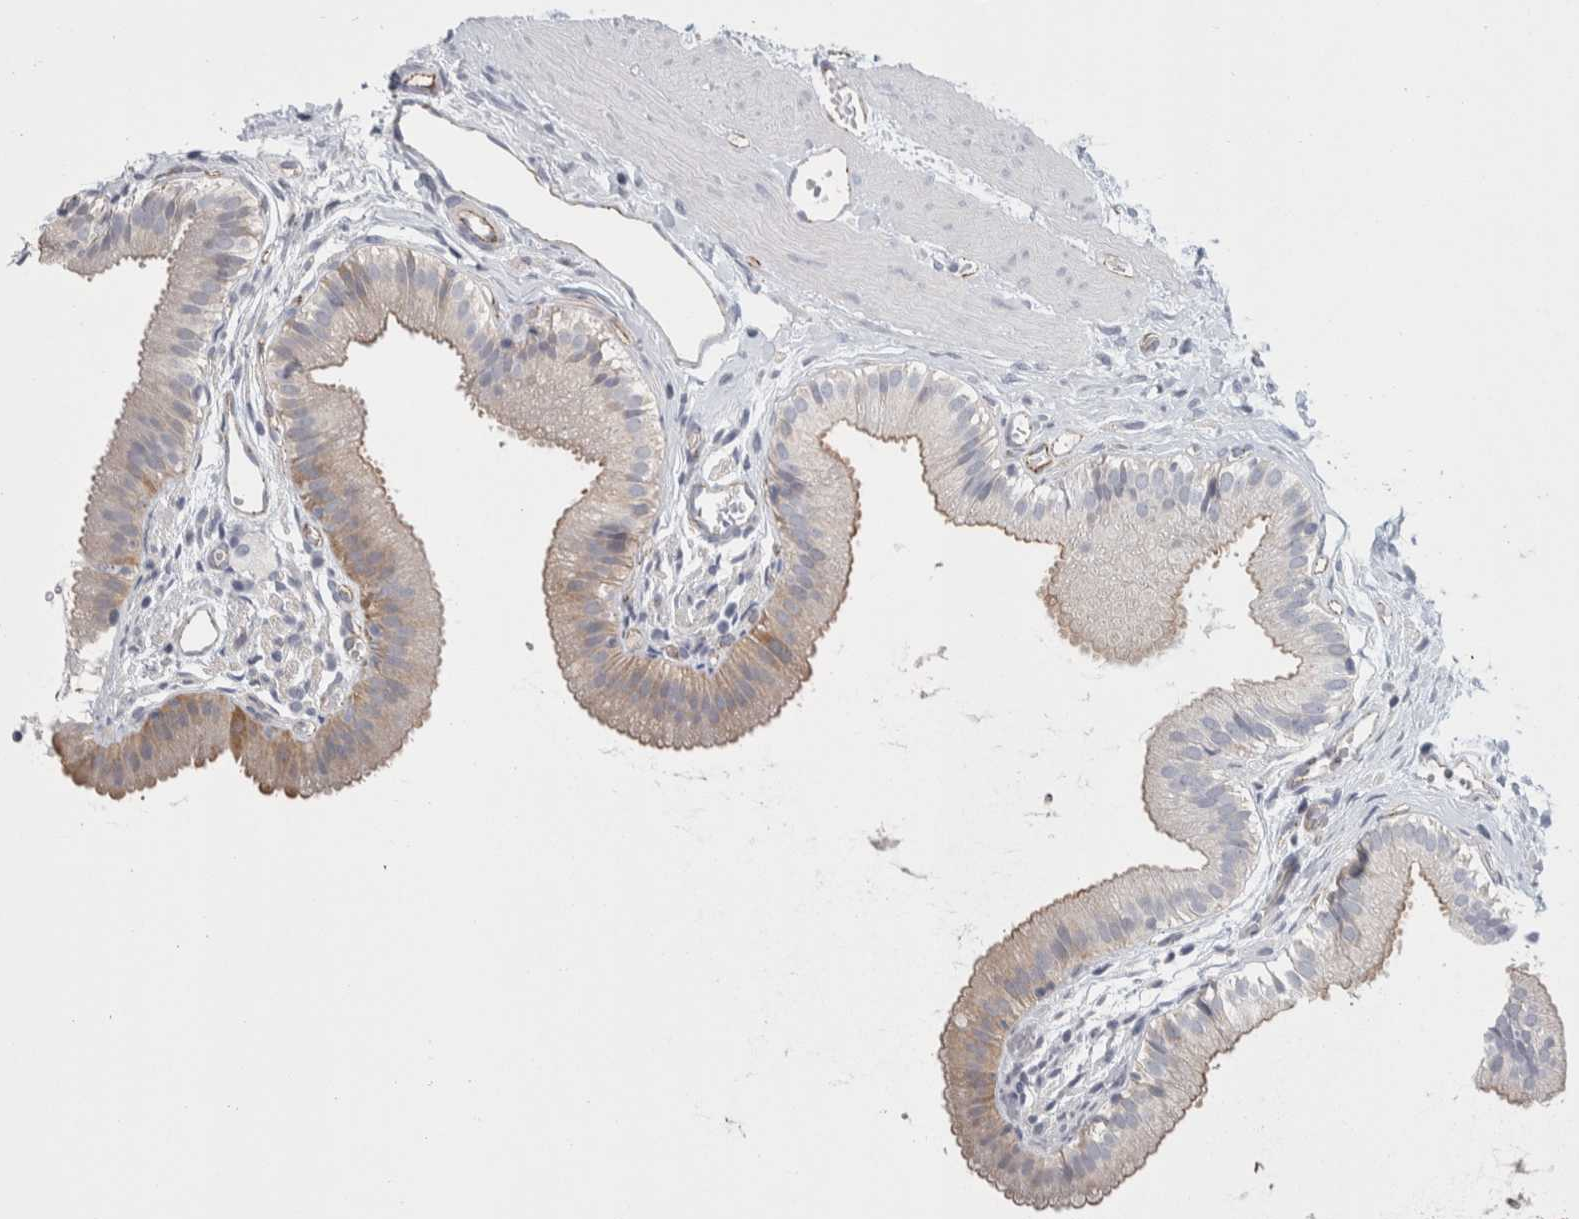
{"staining": {"intensity": "moderate", "quantity": "25%-75%", "location": "cytoplasmic/membranous"}, "tissue": "gallbladder", "cell_type": "Glandular cells", "image_type": "normal", "snomed": [{"axis": "morphology", "description": "Normal tissue, NOS"}, {"axis": "topography", "description": "Gallbladder"}], "caption": "A medium amount of moderate cytoplasmic/membranous staining is present in approximately 25%-75% of glandular cells in normal gallbladder.", "gene": "ZNF862", "patient": {"sex": "female", "age": 26}}